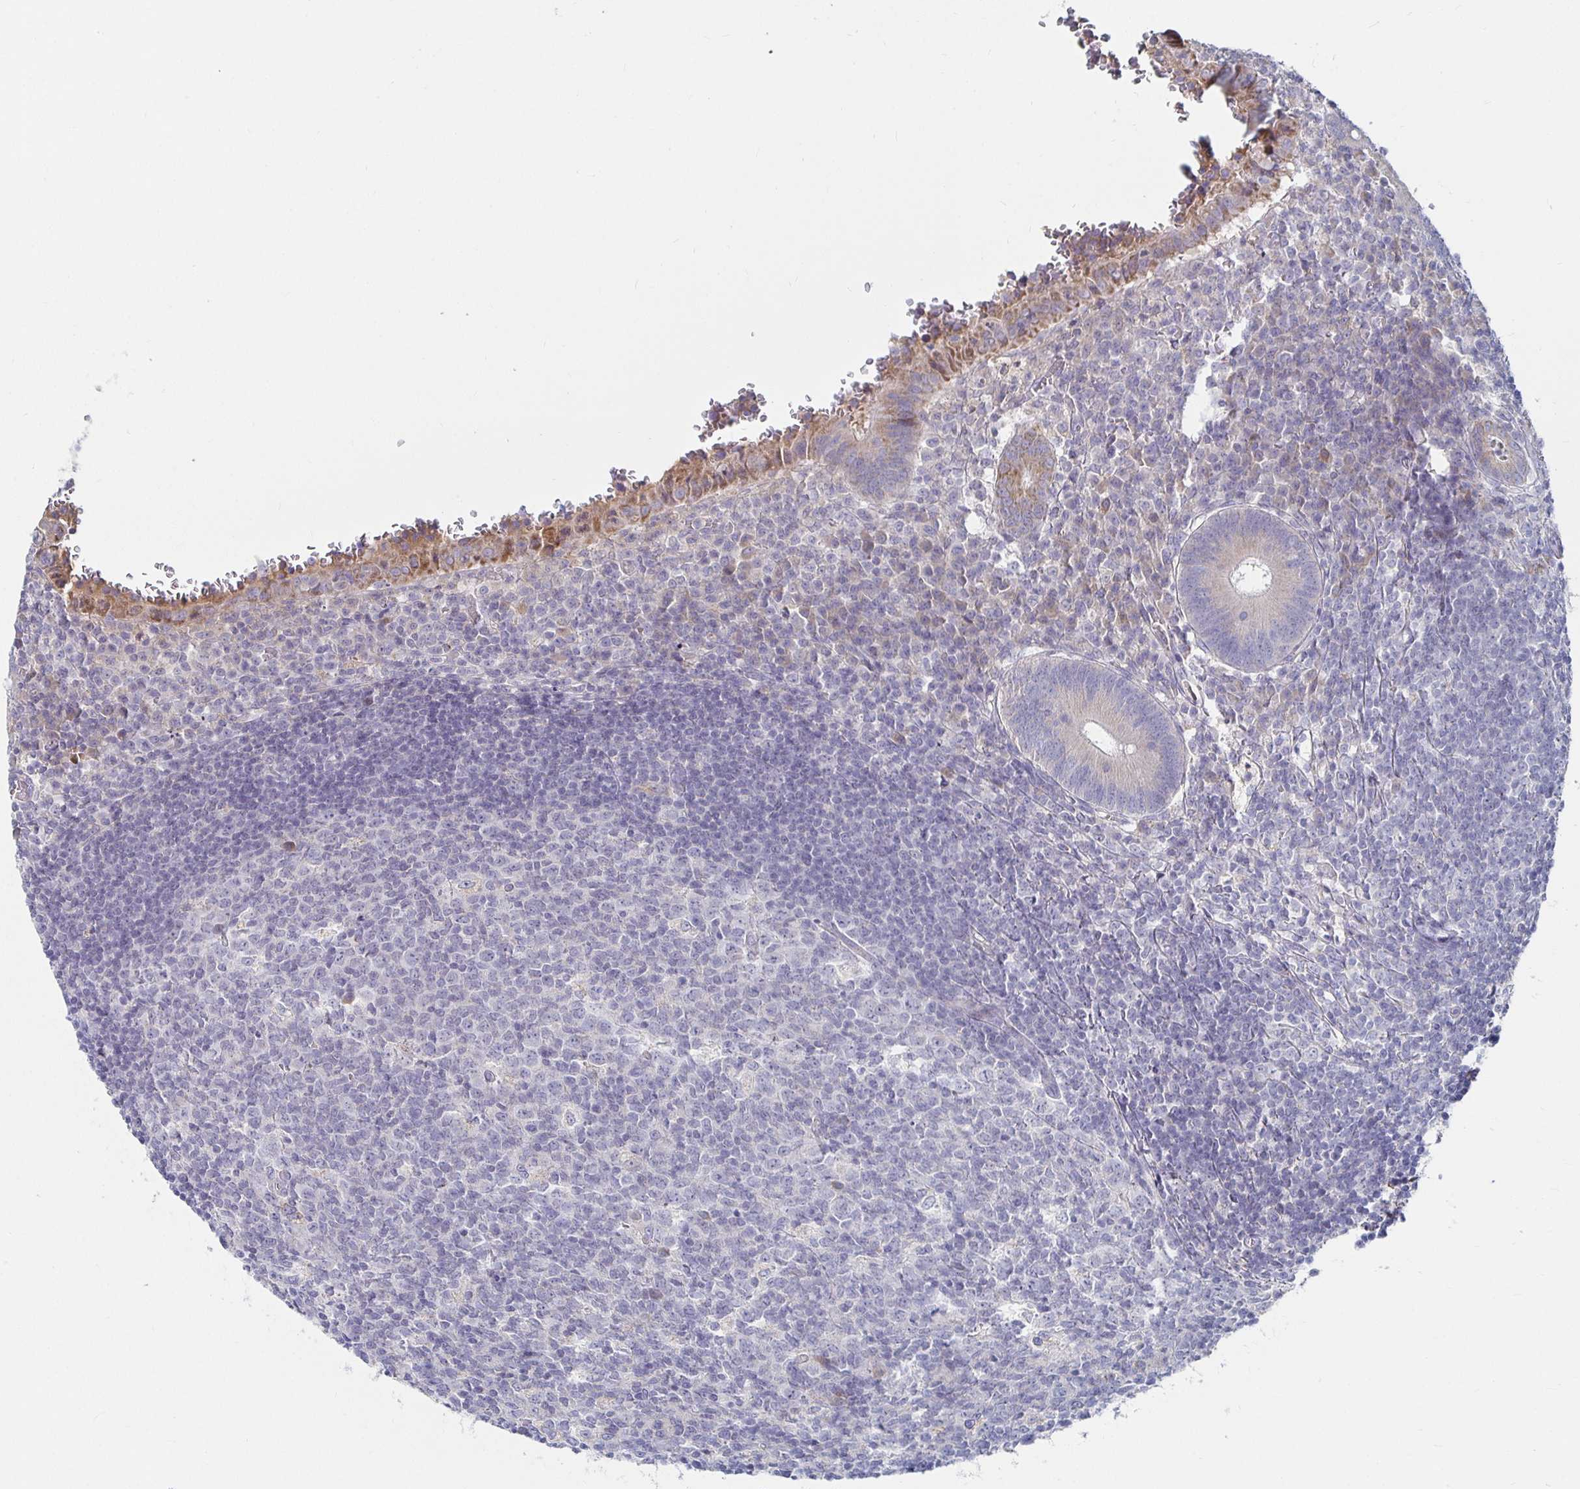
{"staining": {"intensity": "moderate", "quantity": "25%-75%", "location": "cytoplasmic/membranous"}, "tissue": "appendix", "cell_type": "Glandular cells", "image_type": "normal", "snomed": [{"axis": "morphology", "description": "Normal tissue, NOS"}, {"axis": "topography", "description": "Appendix"}], "caption": "High-power microscopy captured an immunohistochemistry photomicrograph of normal appendix, revealing moderate cytoplasmic/membranous staining in about 25%-75% of glandular cells.", "gene": "RNF144B", "patient": {"sex": "male", "age": 18}}